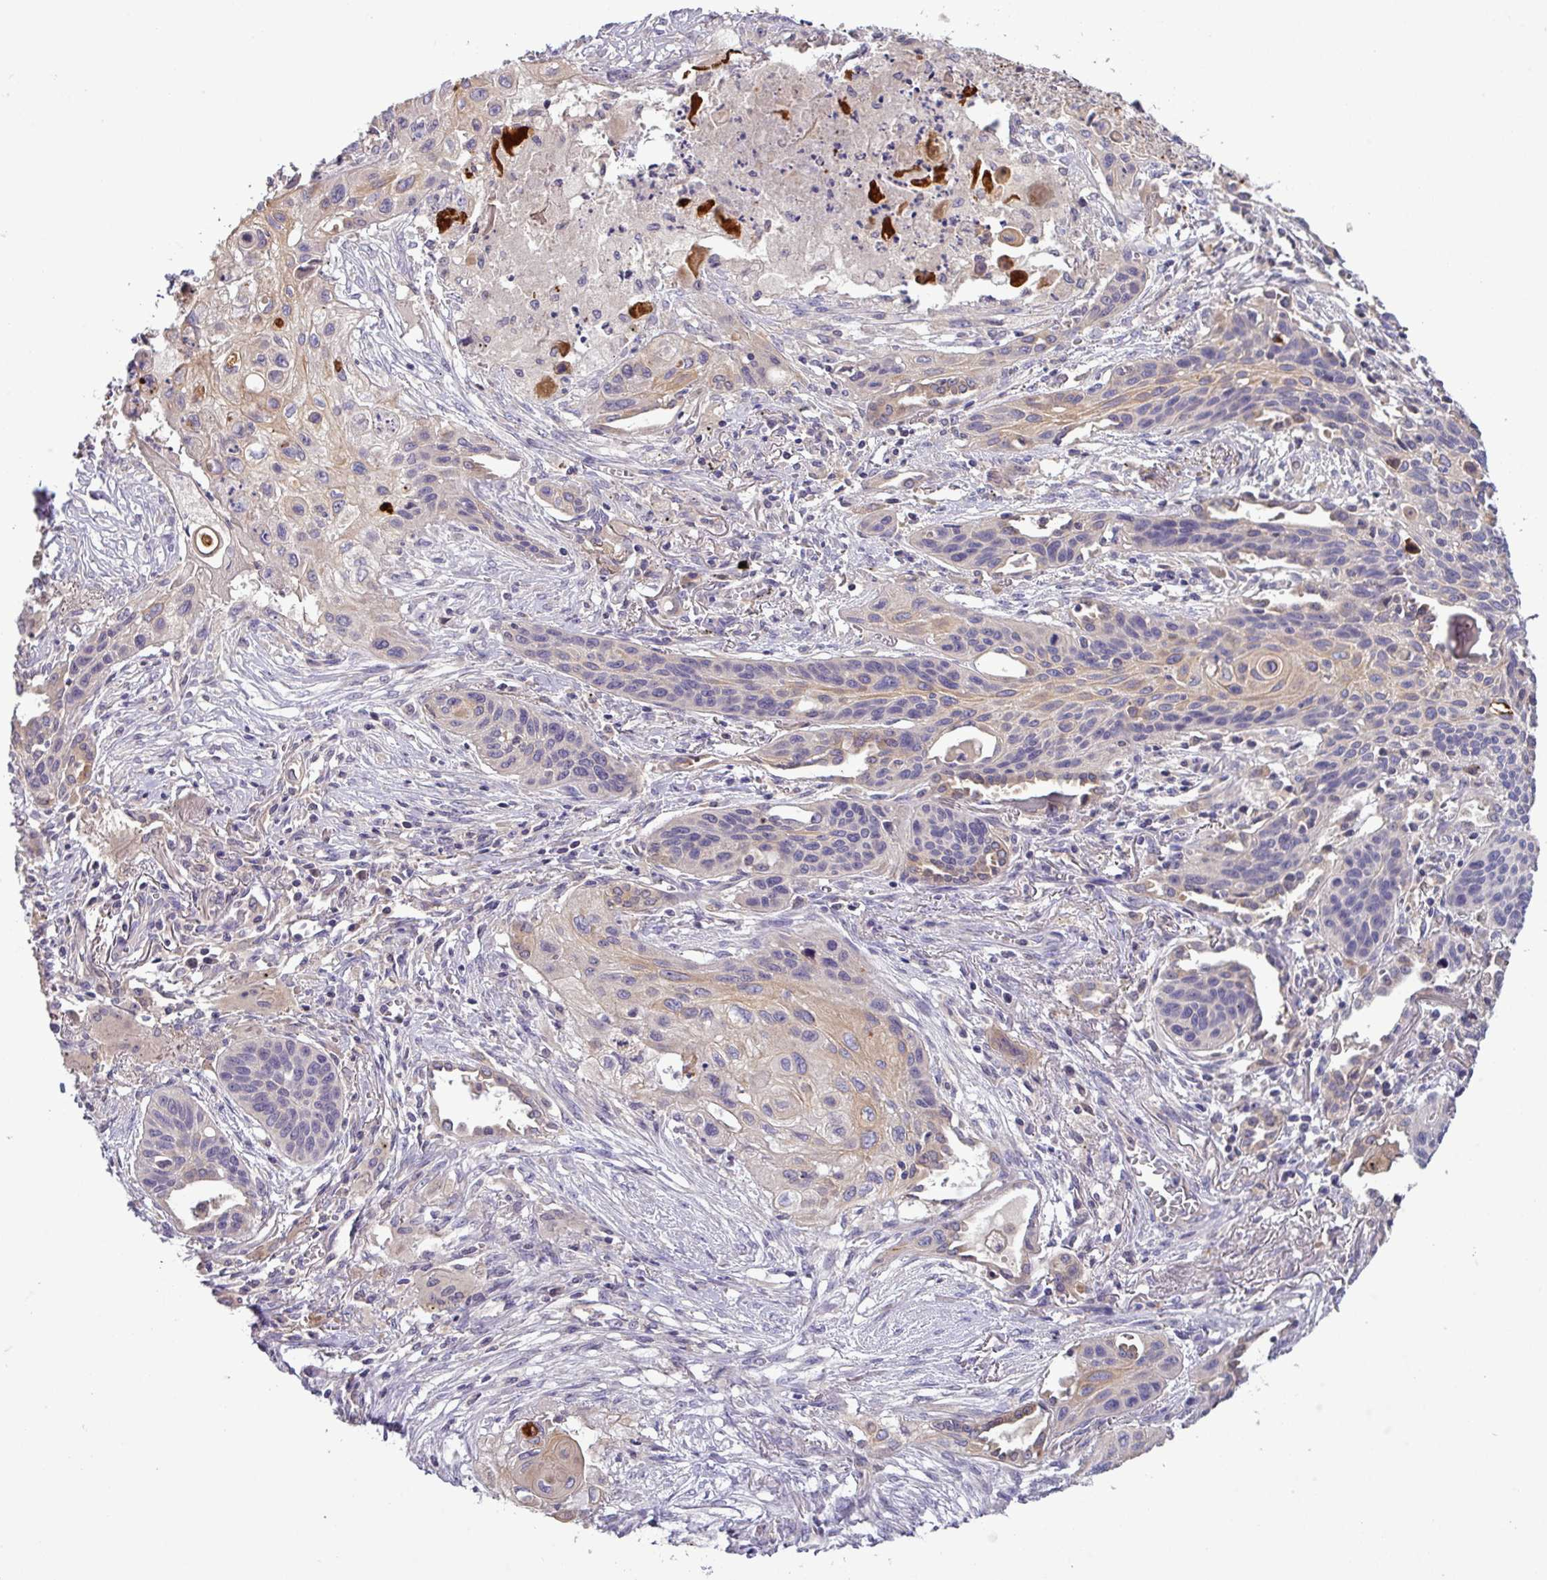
{"staining": {"intensity": "weak", "quantity": "<25%", "location": "cytoplasmic/membranous"}, "tissue": "lung cancer", "cell_type": "Tumor cells", "image_type": "cancer", "snomed": [{"axis": "morphology", "description": "Squamous cell carcinoma, NOS"}, {"axis": "topography", "description": "Lung"}], "caption": "A high-resolution histopathology image shows IHC staining of lung cancer, which displays no significant expression in tumor cells.", "gene": "TMEM62", "patient": {"sex": "male", "age": 71}}